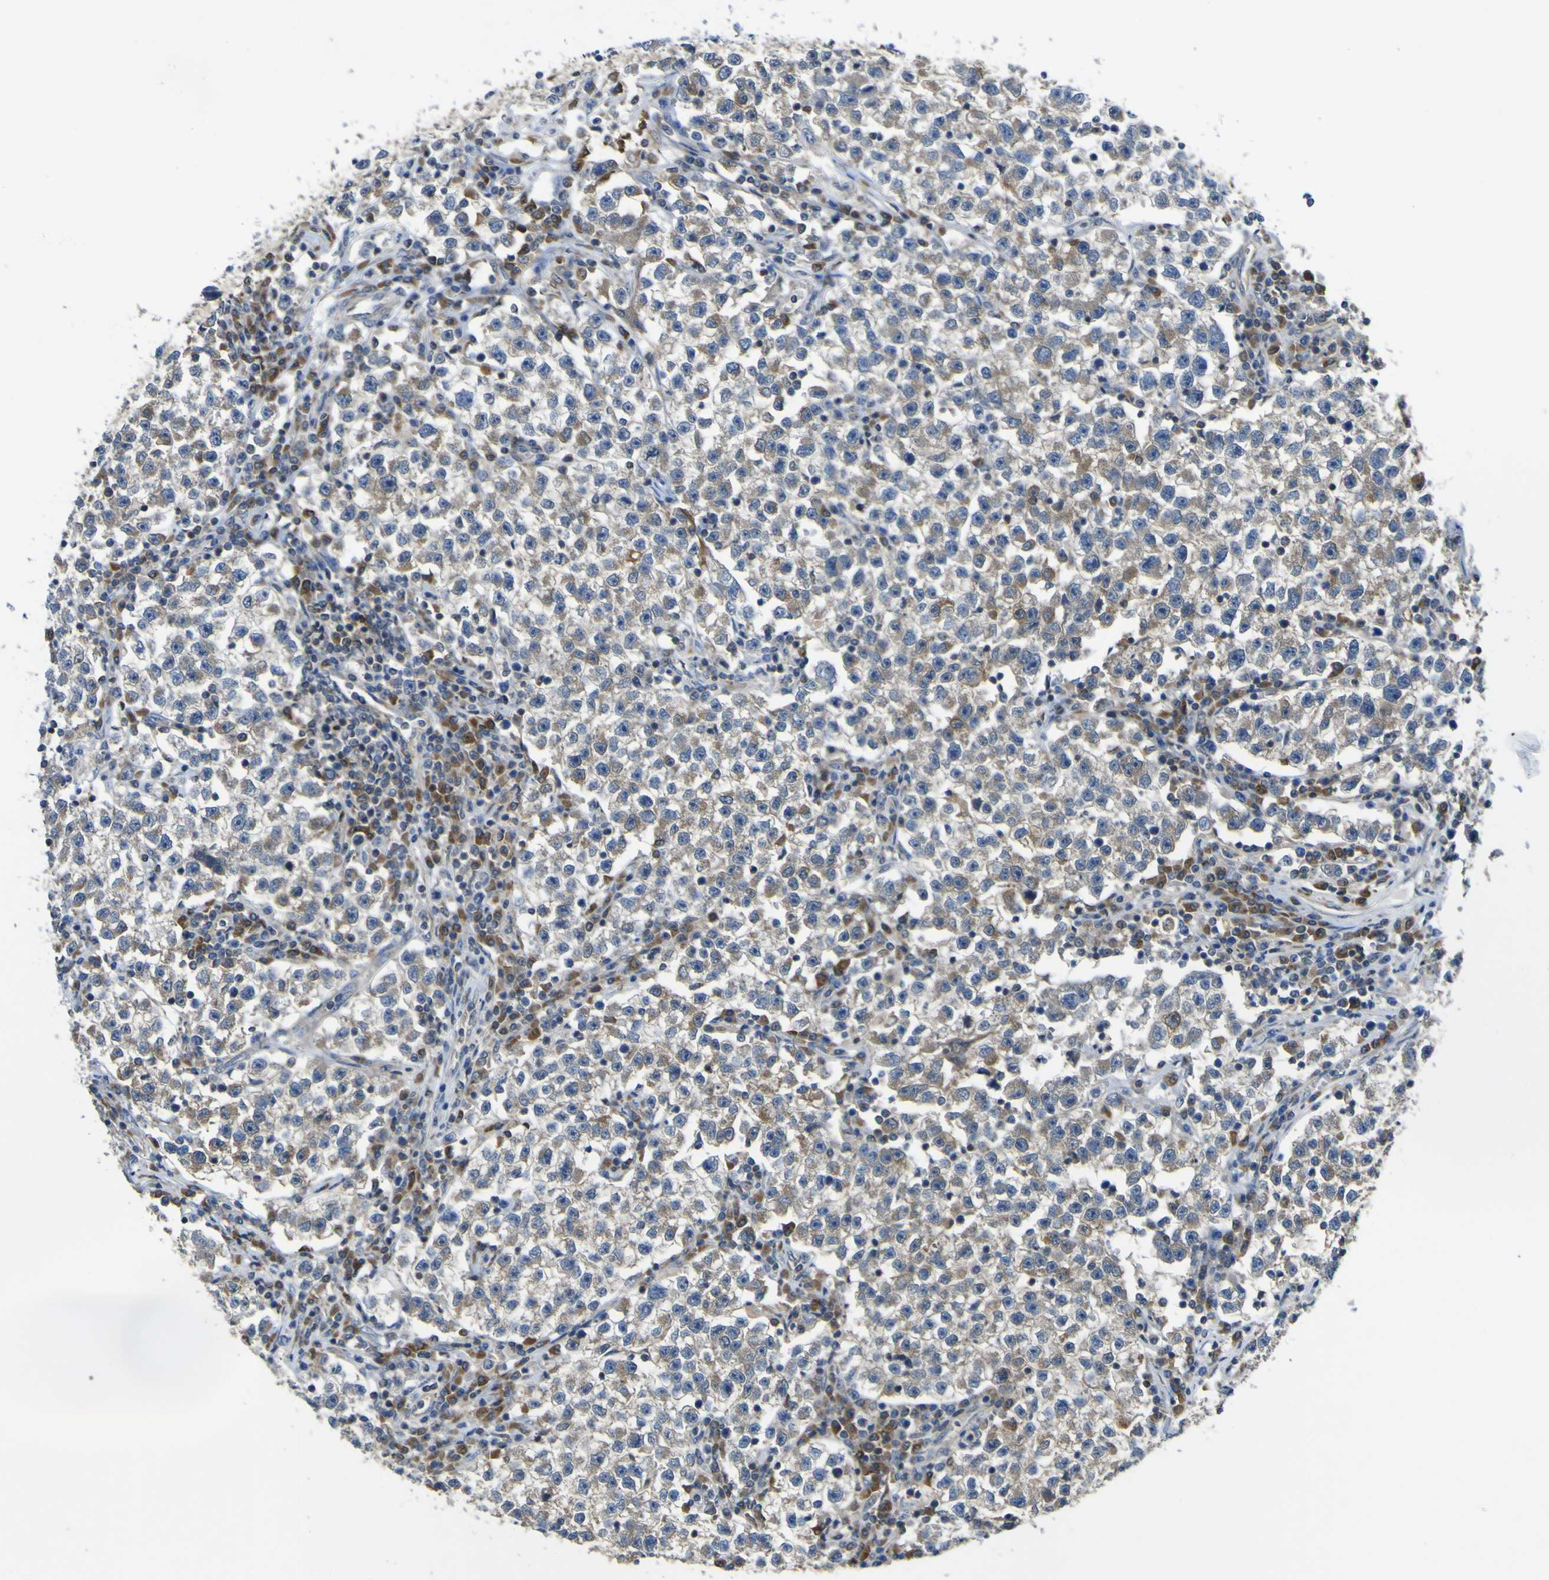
{"staining": {"intensity": "moderate", "quantity": "25%-75%", "location": "cytoplasmic/membranous"}, "tissue": "testis cancer", "cell_type": "Tumor cells", "image_type": "cancer", "snomed": [{"axis": "morphology", "description": "Seminoma, NOS"}, {"axis": "topography", "description": "Testis"}], "caption": "Immunohistochemical staining of human testis cancer reveals medium levels of moderate cytoplasmic/membranous staining in approximately 25%-75% of tumor cells.", "gene": "EML2", "patient": {"sex": "male", "age": 22}}